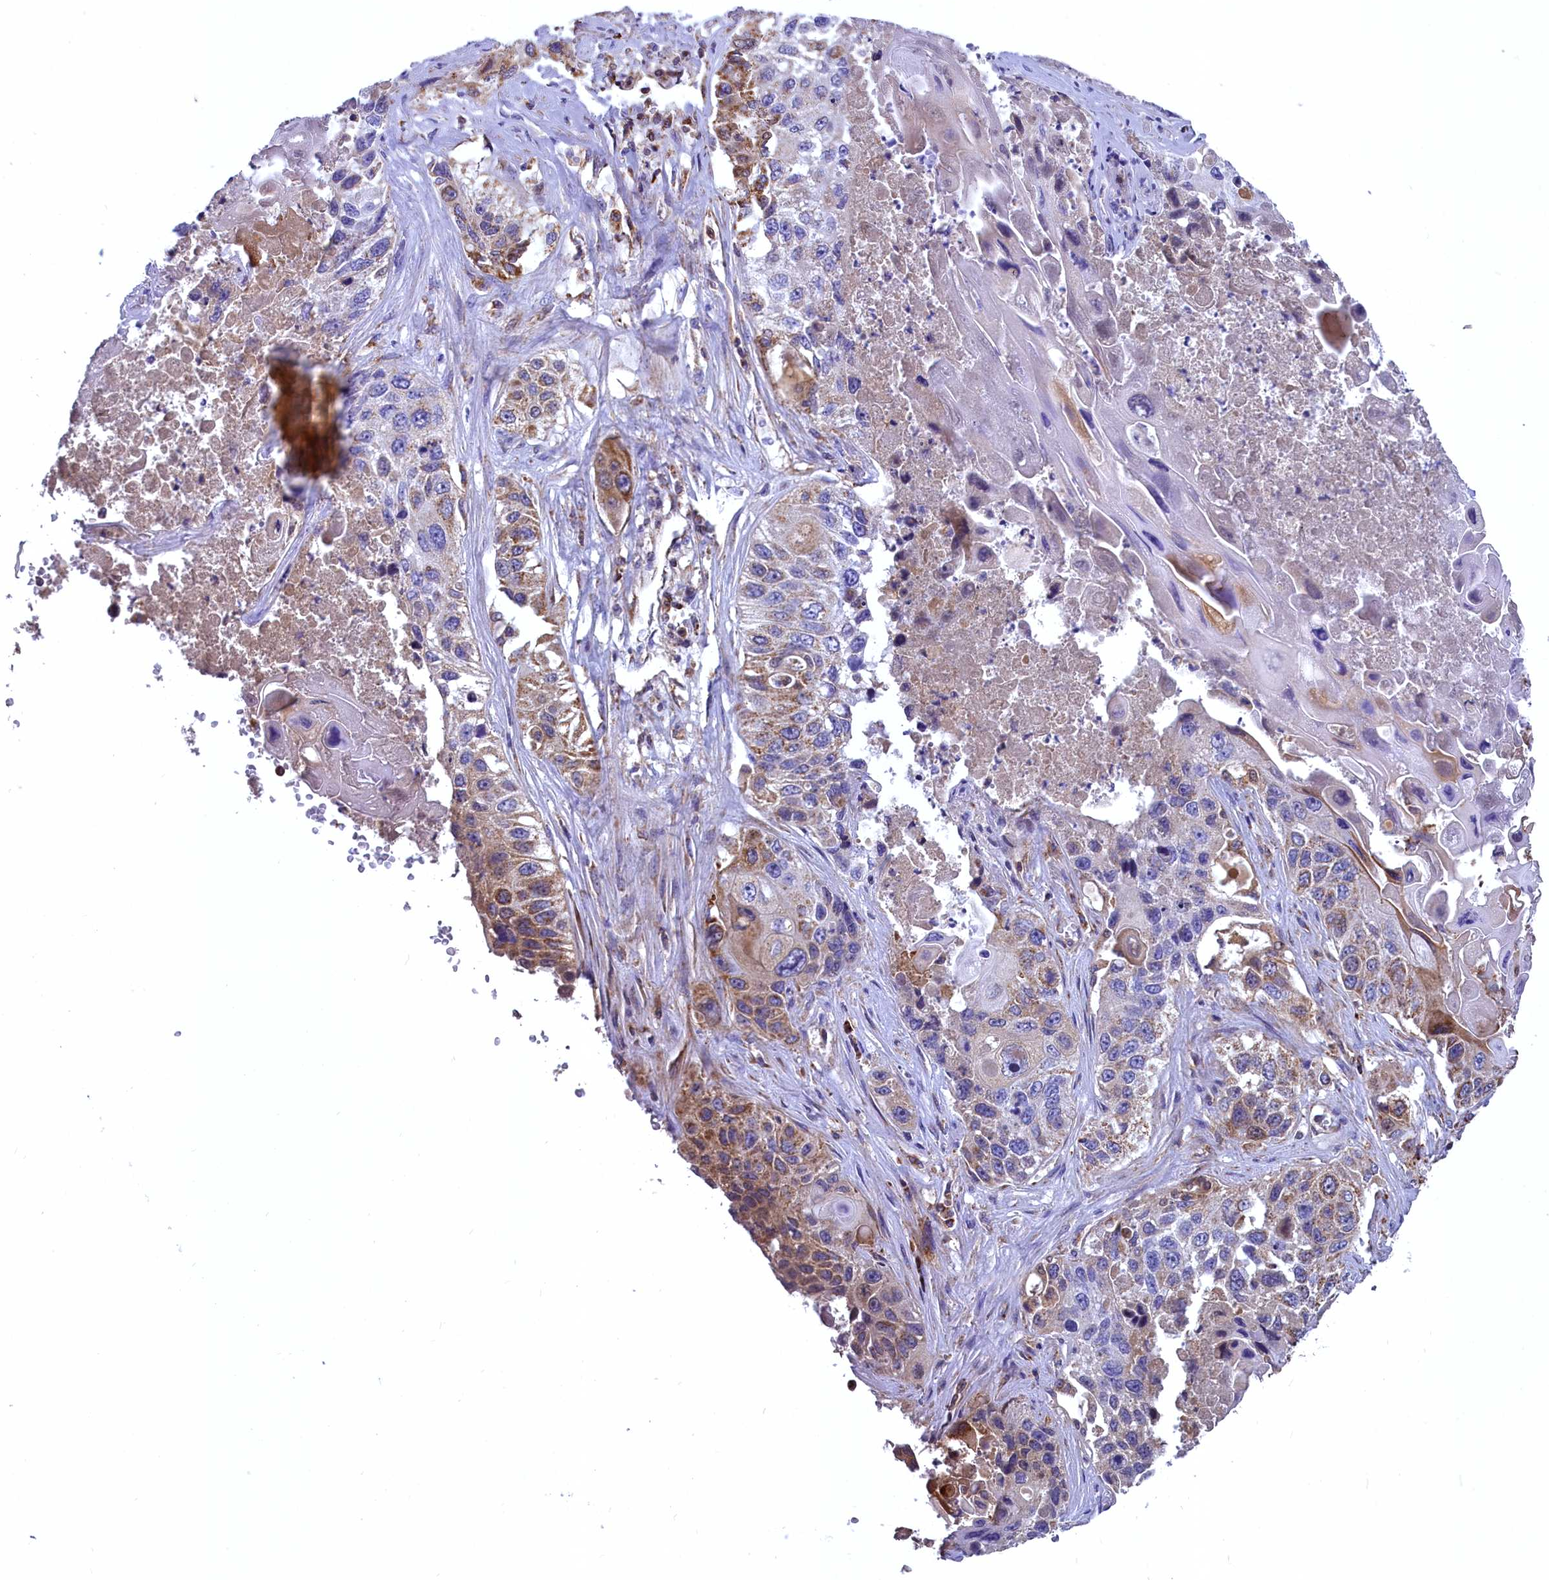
{"staining": {"intensity": "moderate", "quantity": "<25%", "location": "cytoplasmic/membranous"}, "tissue": "lung cancer", "cell_type": "Tumor cells", "image_type": "cancer", "snomed": [{"axis": "morphology", "description": "Squamous cell carcinoma, NOS"}, {"axis": "topography", "description": "Lung"}], "caption": "Immunohistochemistry (IHC) staining of squamous cell carcinoma (lung), which reveals low levels of moderate cytoplasmic/membranous staining in approximately <25% of tumor cells indicating moderate cytoplasmic/membranous protein staining. The staining was performed using DAB (3,3'-diaminobenzidine) (brown) for protein detection and nuclei were counterstained in hematoxylin (blue).", "gene": "COX17", "patient": {"sex": "male", "age": 61}}